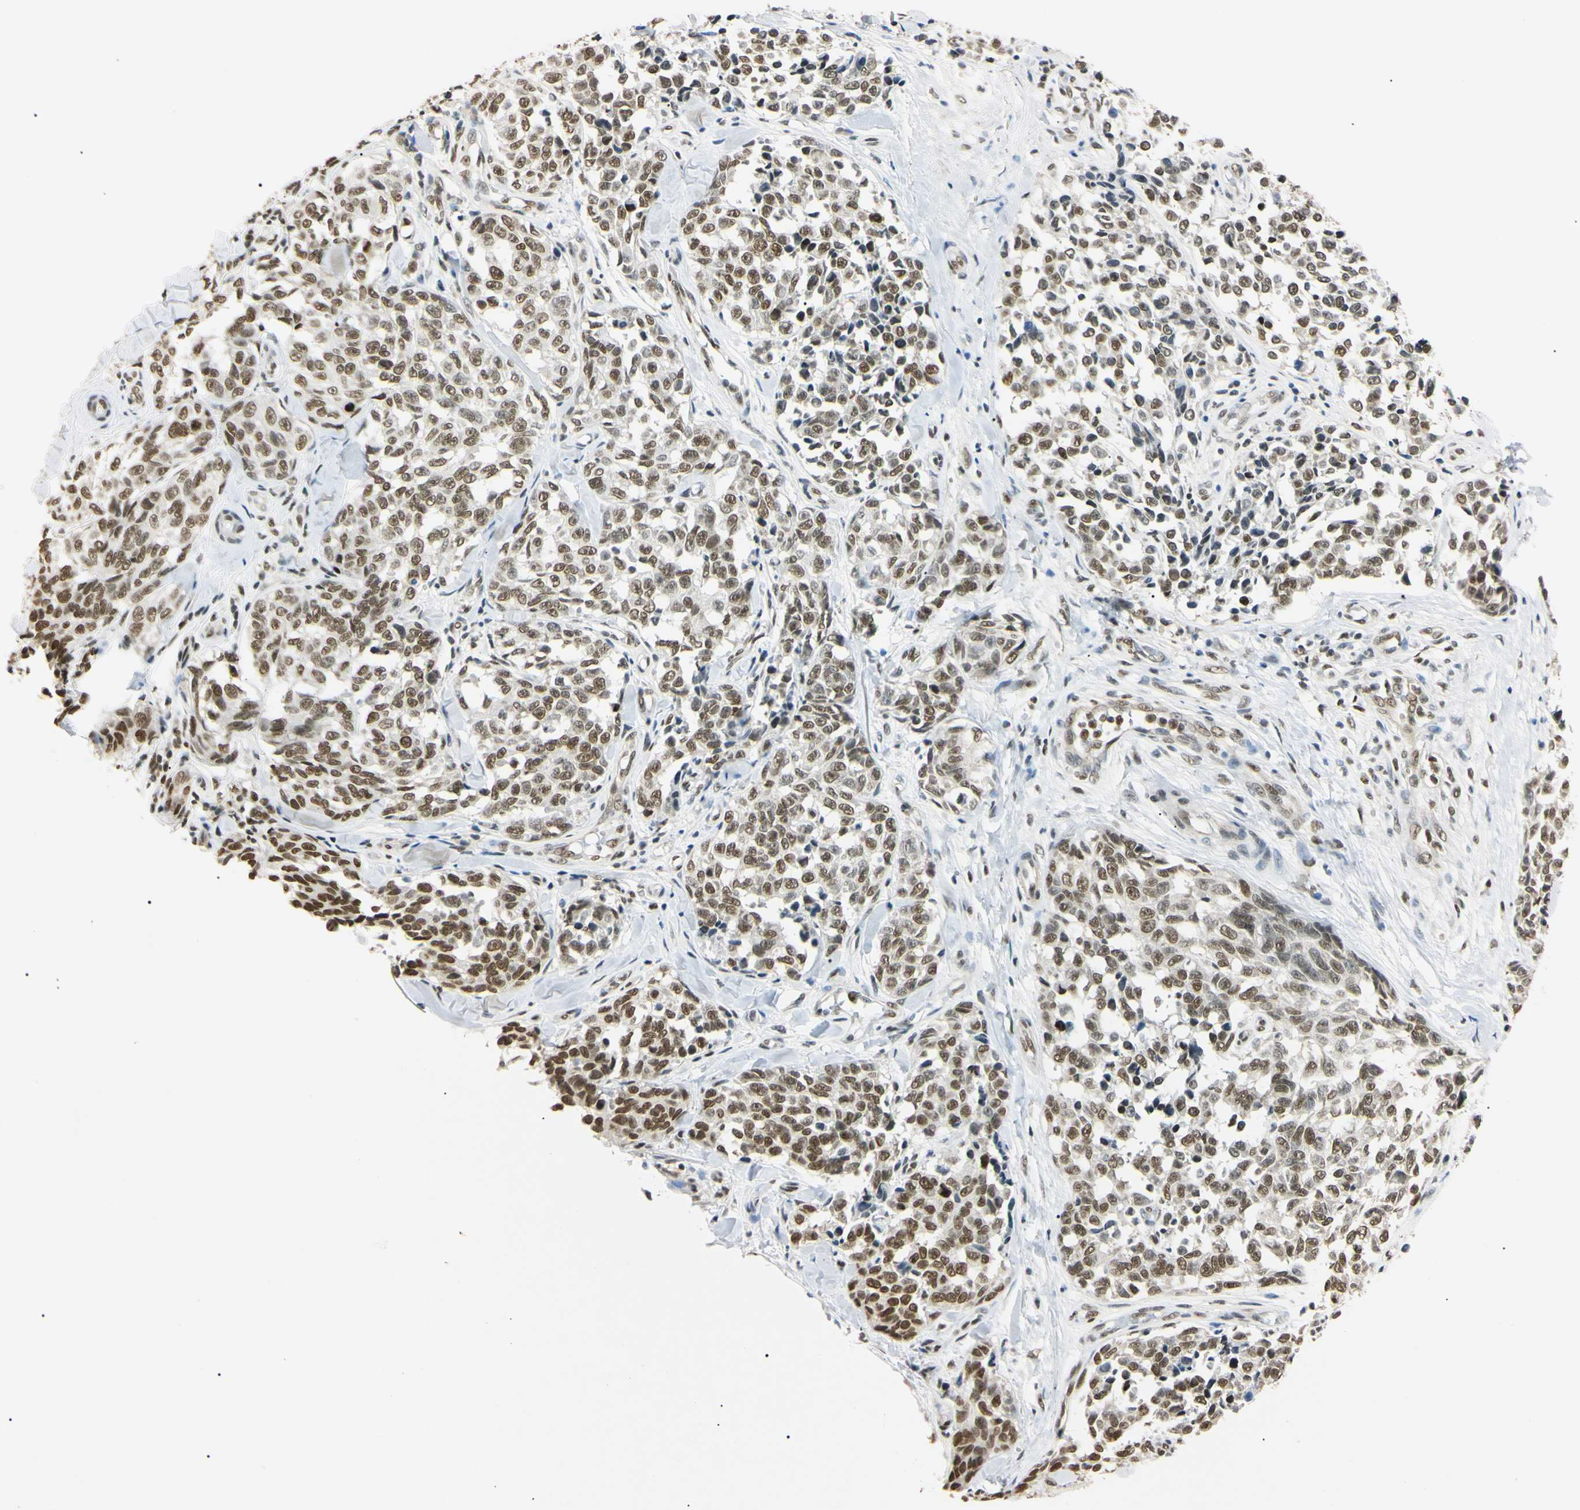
{"staining": {"intensity": "strong", "quantity": ">75%", "location": "nuclear"}, "tissue": "melanoma", "cell_type": "Tumor cells", "image_type": "cancer", "snomed": [{"axis": "morphology", "description": "Malignant melanoma, NOS"}, {"axis": "topography", "description": "Skin"}], "caption": "This is a photomicrograph of immunohistochemistry staining of malignant melanoma, which shows strong staining in the nuclear of tumor cells.", "gene": "SMARCA5", "patient": {"sex": "female", "age": 64}}